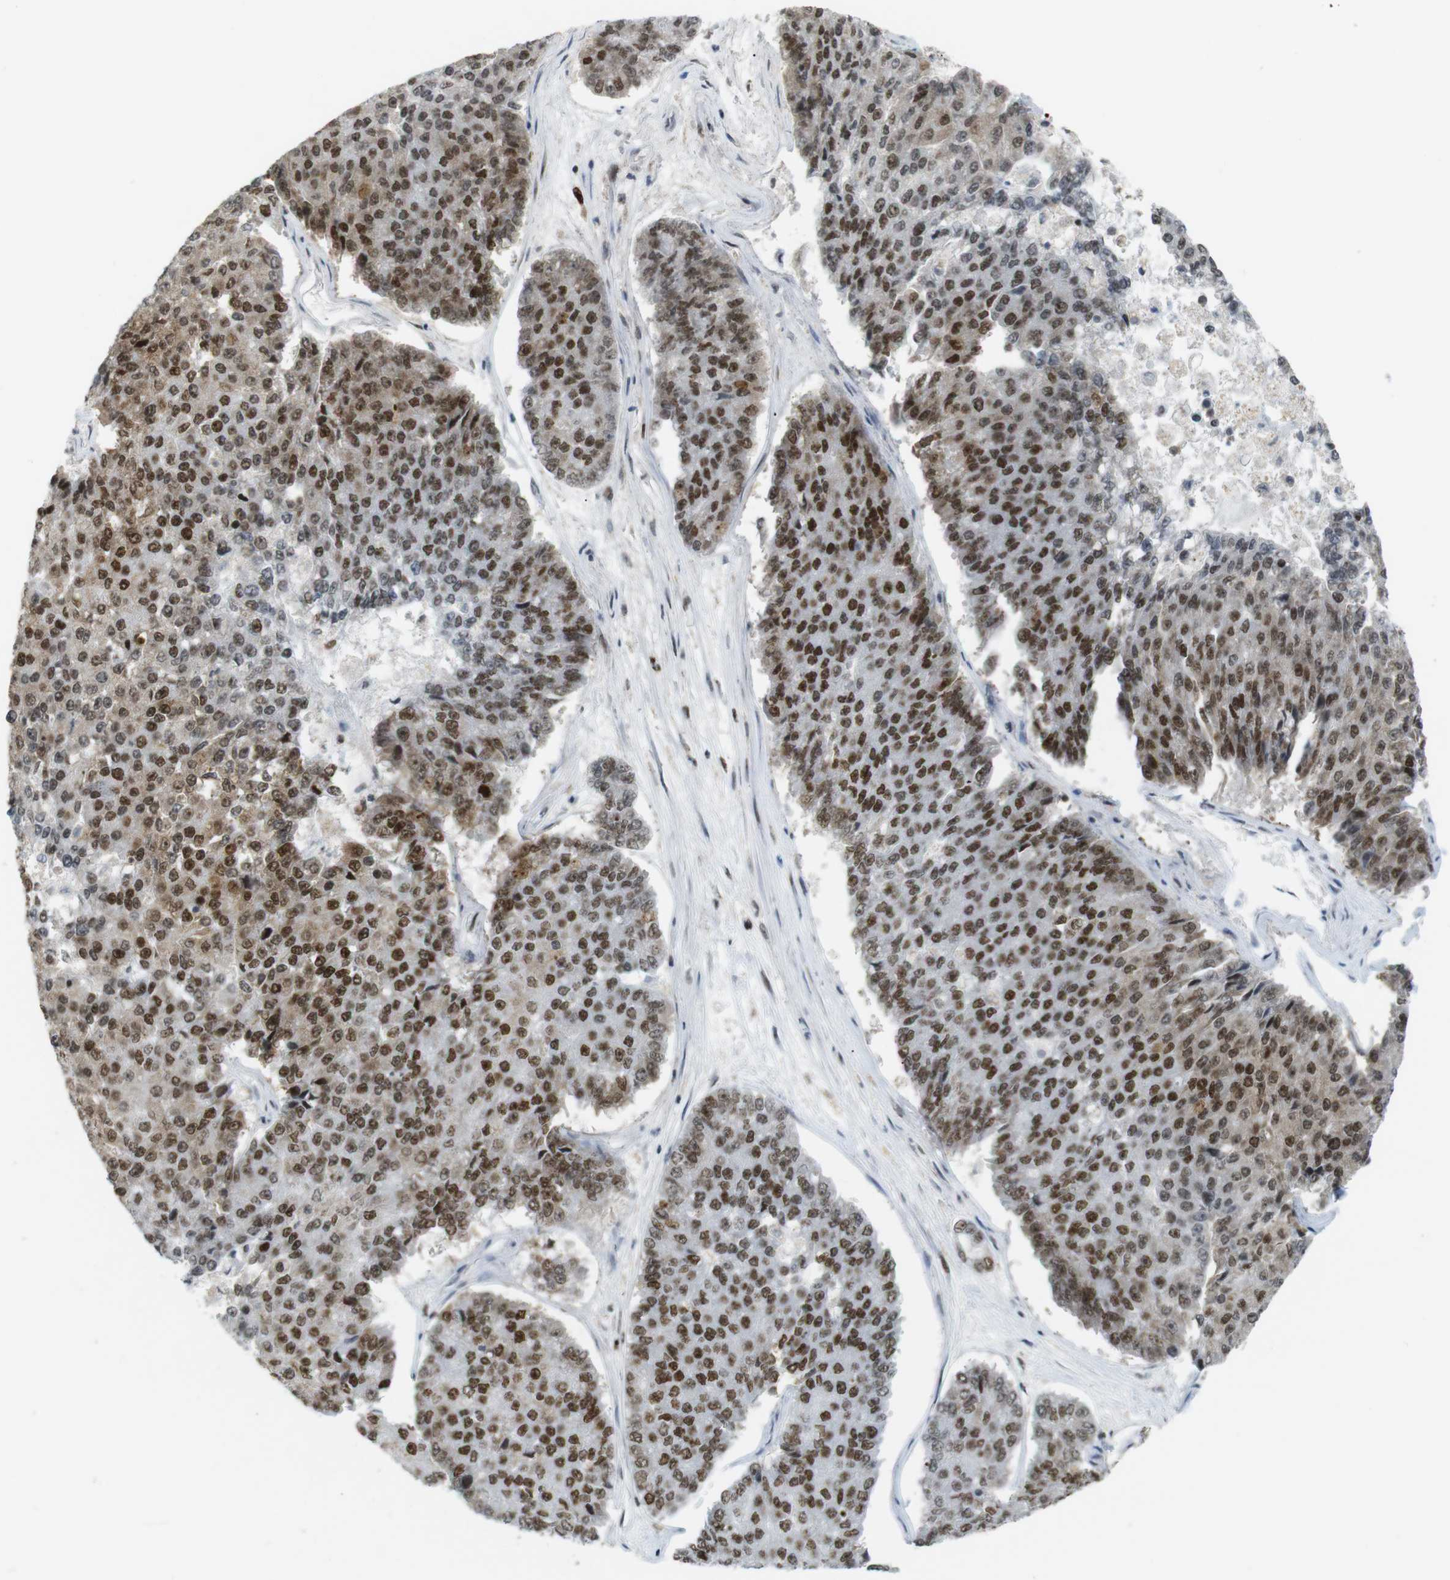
{"staining": {"intensity": "moderate", "quantity": ">75%", "location": "cytoplasmic/membranous,nuclear"}, "tissue": "pancreatic cancer", "cell_type": "Tumor cells", "image_type": "cancer", "snomed": [{"axis": "morphology", "description": "Adenocarcinoma, NOS"}, {"axis": "topography", "description": "Pancreas"}], "caption": "Immunohistochemistry (IHC) staining of adenocarcinoma (pancreatic), which shows medium levels of moderate cytoplasmic/membranous and nuclear expression in about >75% of tumor cells indicating moderate cytoplasmic/membranous and nuclear protein positivity. The staining was performed using DAB (brown) for protein detection and nuclei were counterstained in hematoxylin (blue).", "gene": "RIOX2", "patient": {"sex": "male", "age": 50}}